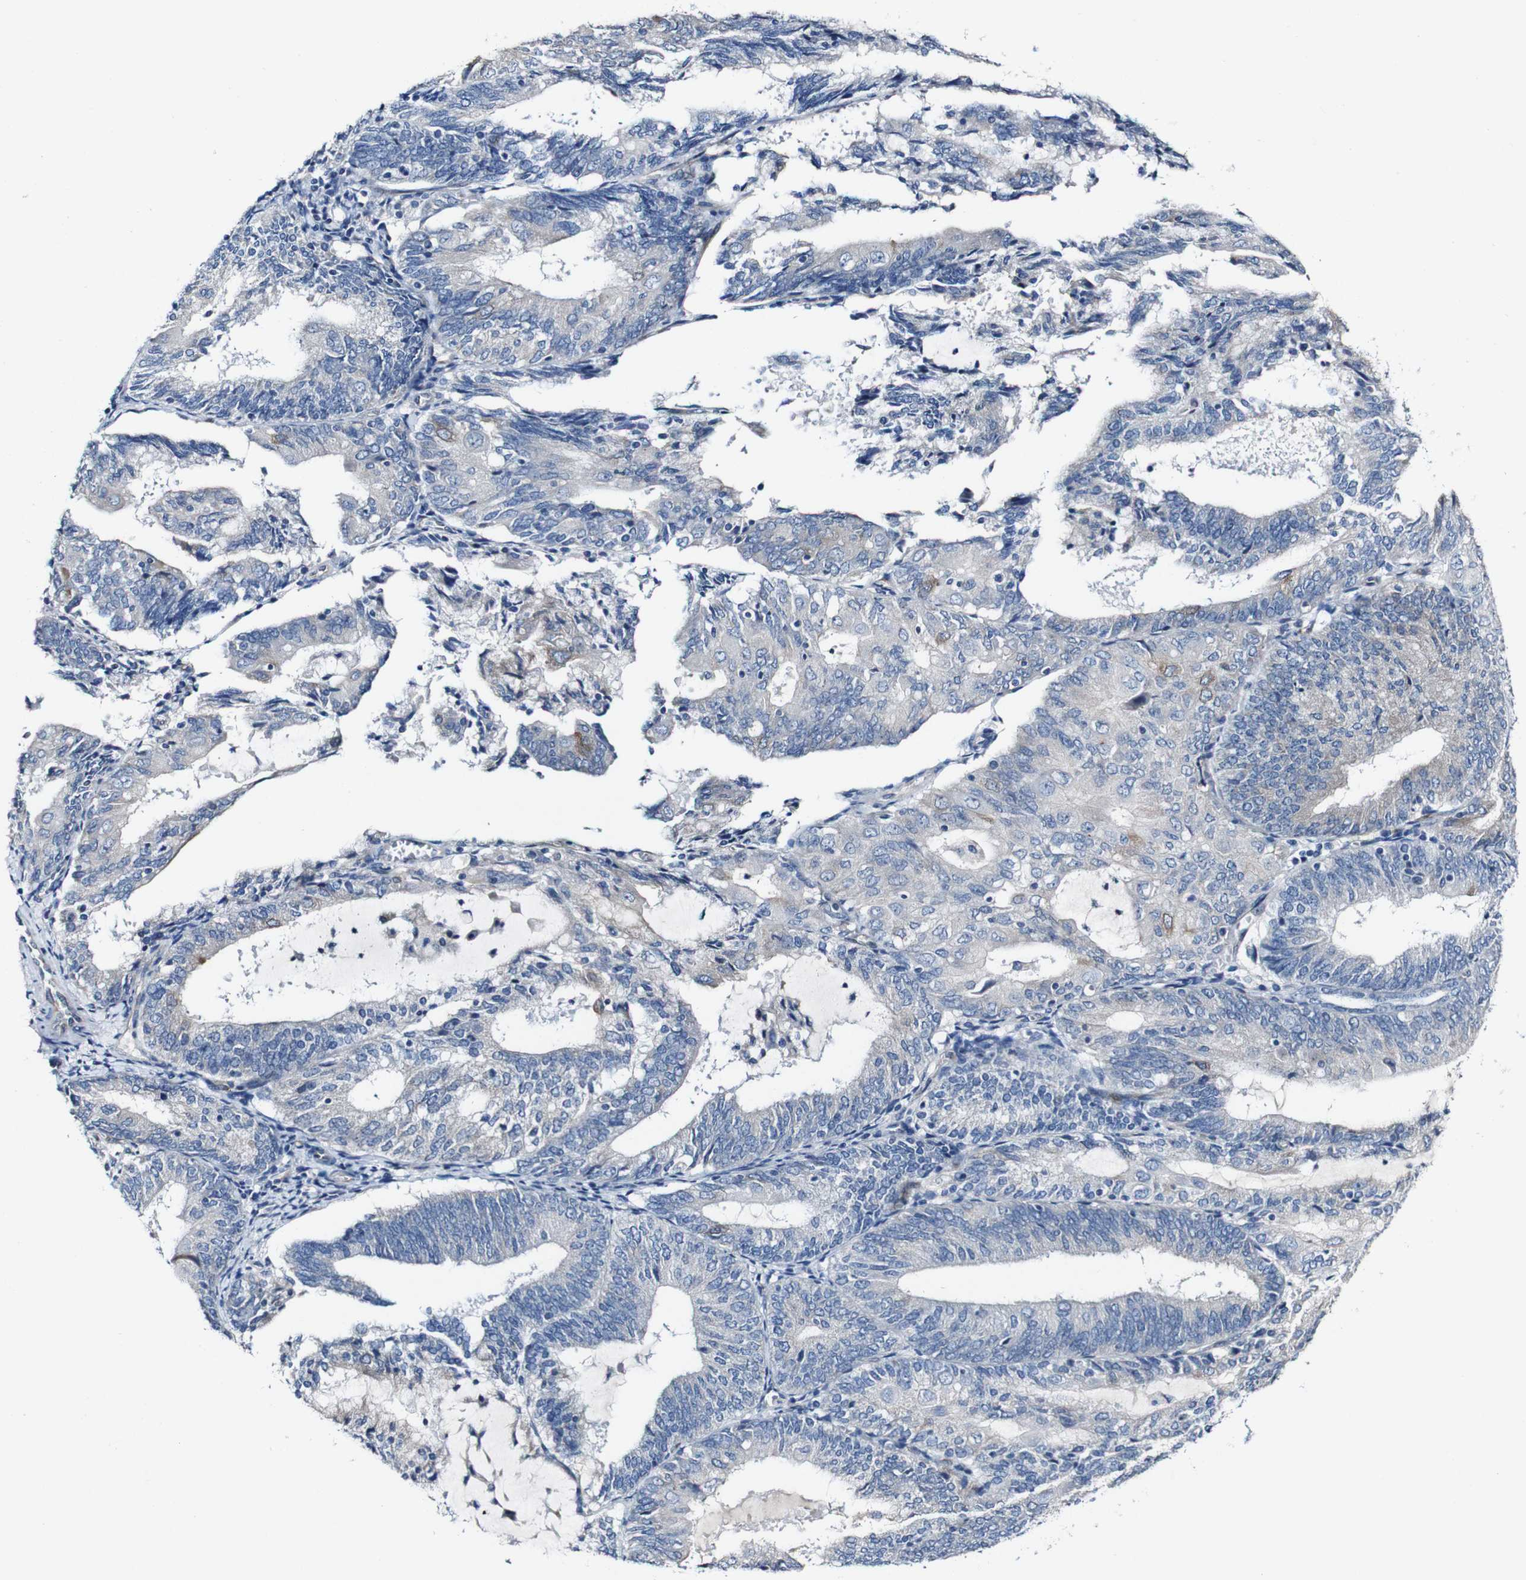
{"staining": {"intensity": "negative", "quantity": "none", "location": "none"}, "tissue": "endometrial cancer", "cell_type": "Tumor cells", "image_type": "cancer", "snomed": [{"axis": "morphology", "description": "Adenocarcinoma, NOS"}, {"axis": "topography", "description": "Endometrium"}], "caption": "Endometrial adenocarcinoma stained for a protein using IHC demonstrates no expression tumor cells.", "gene": "GRAMD1A", "patient": {"sex": "female", "age": 81}}